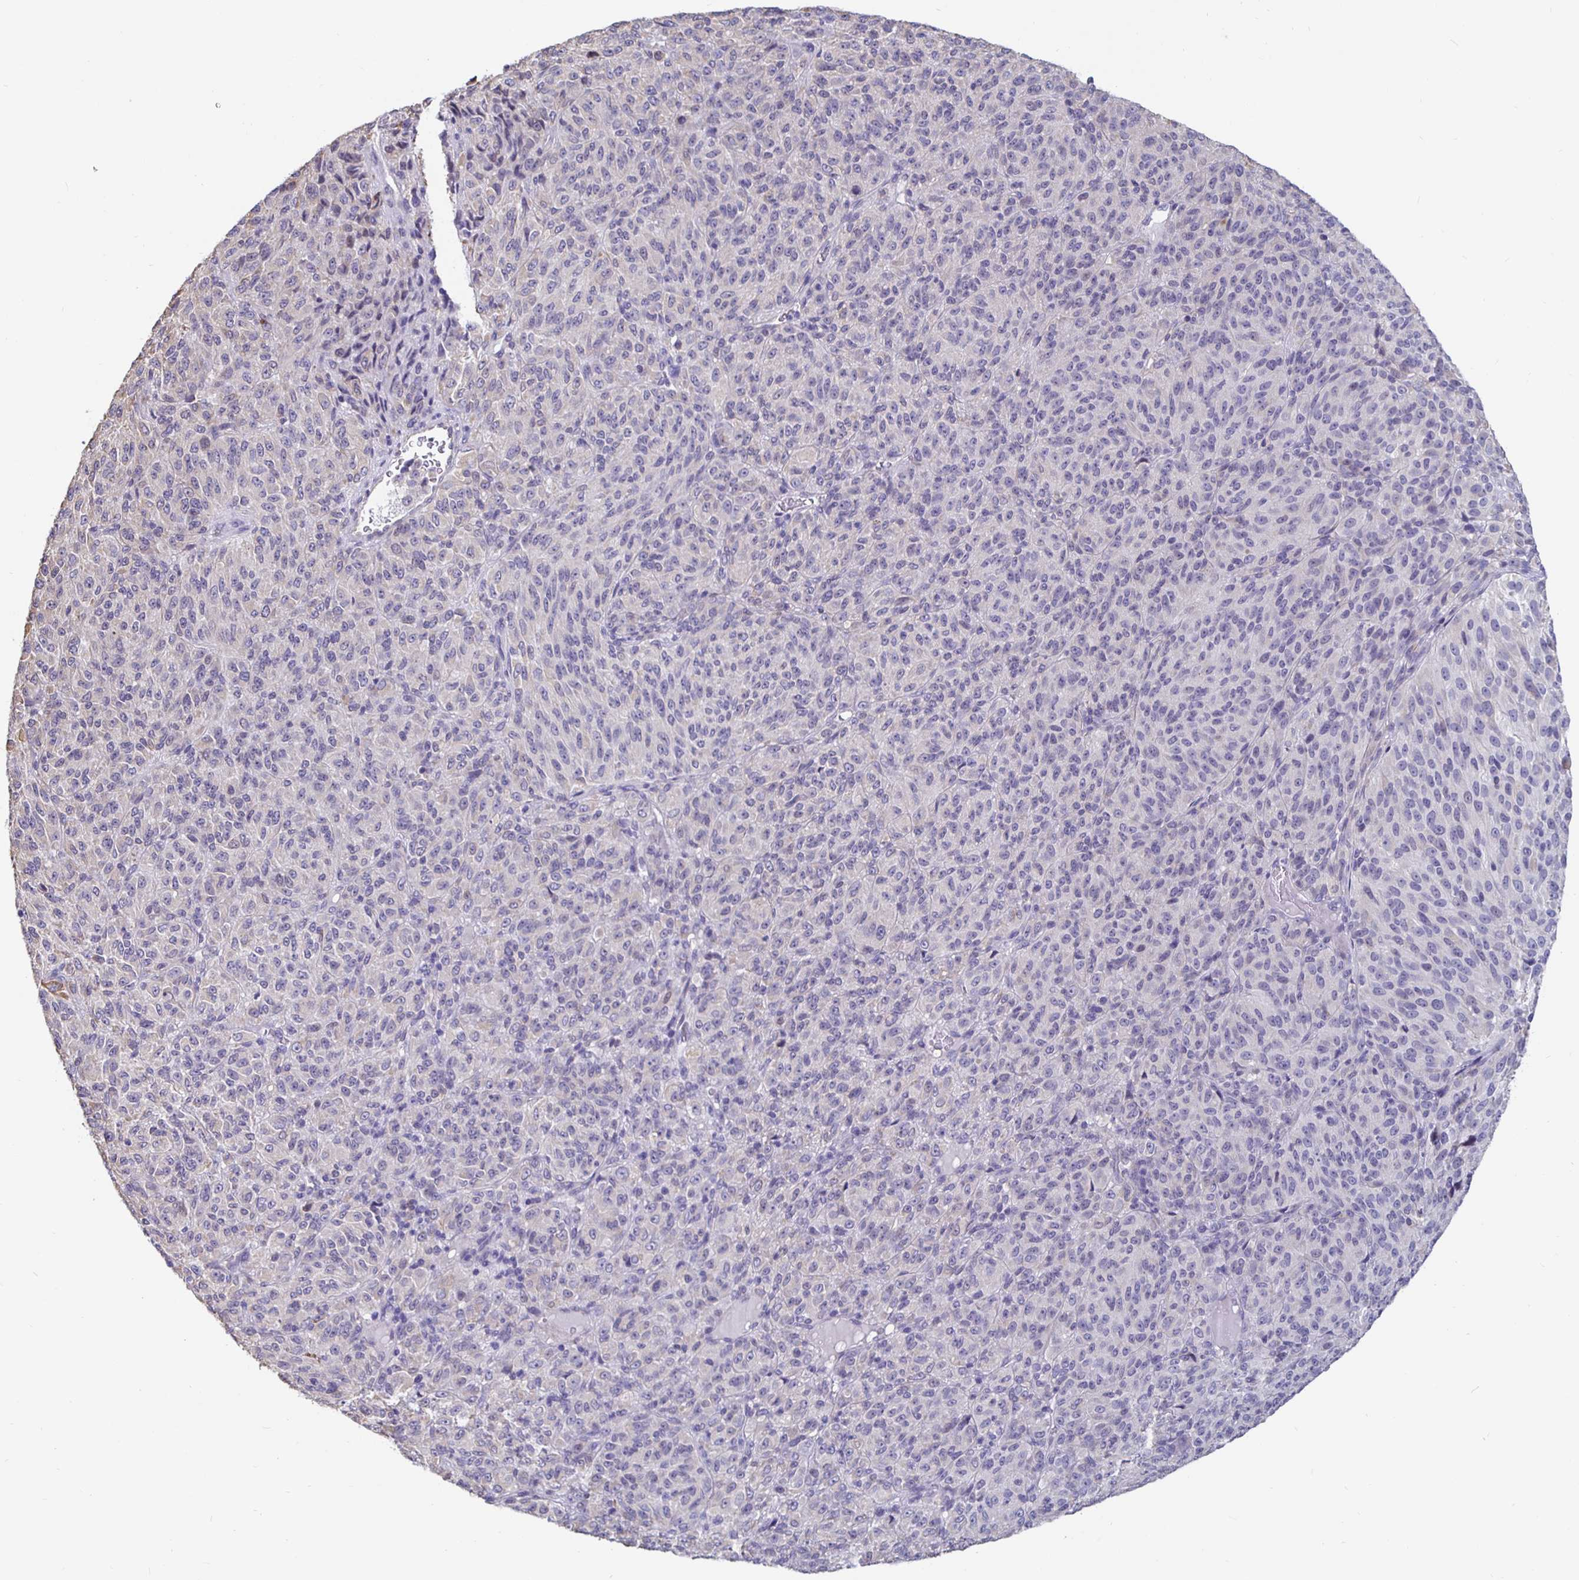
{"staining": {"intensity": "negative", "quantity": "none", "location": "none"}, "tissue": "melanoma", "cell_type": "Tumor cells", "image_type": "cancer", "snomed": [{"axis": "morphology", "description": "Malignant melanoma, Metastatic site"}, {"axis": "topography", "description": "Brain"}], "caption": "Tumor cells are negative for brown protein staining in melanoma.", "gene": "DNAI2", "patient": {"sex": "female", "age": 56}}